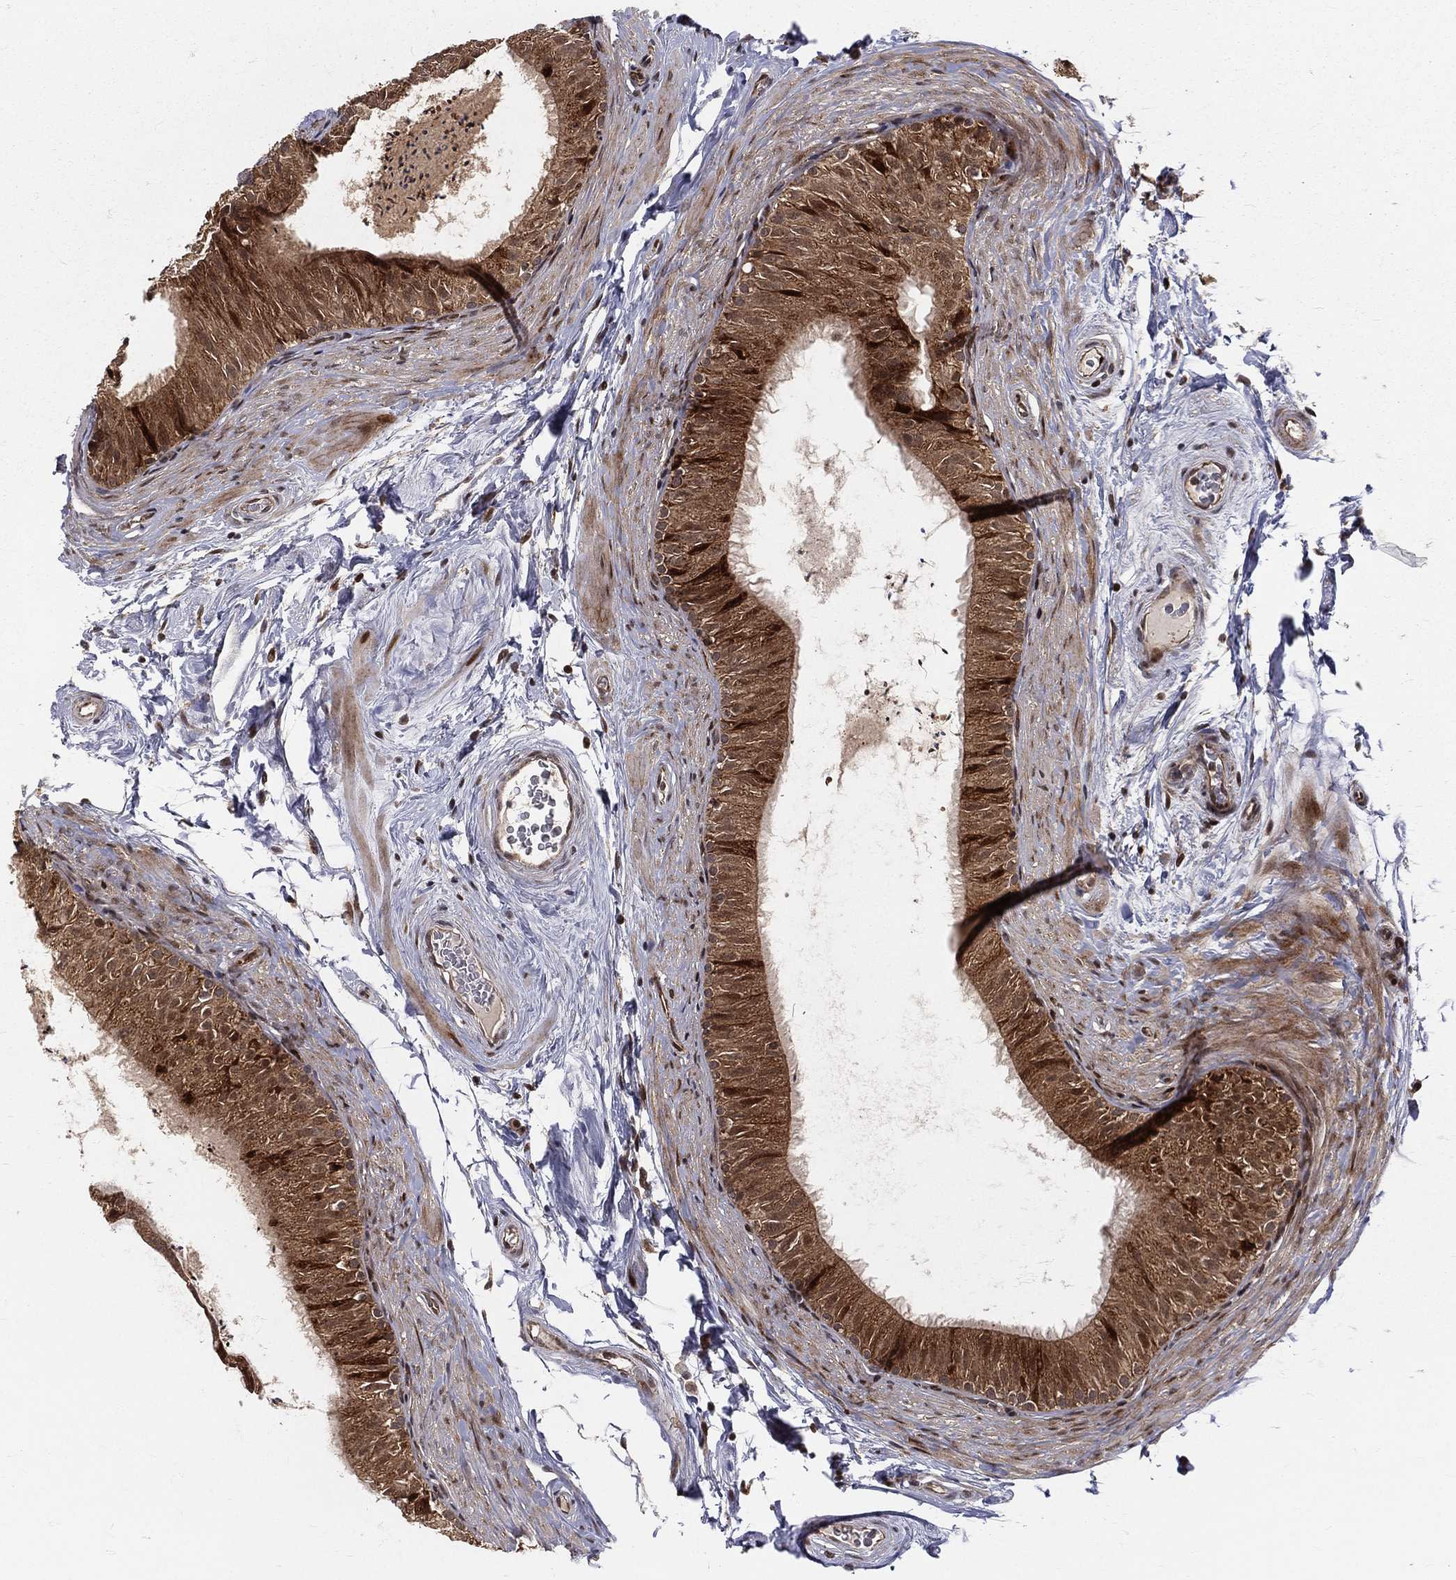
{"staining": {"intensity": "moderate", "quantity": ">75%", "location": "cytoplasmic/membranous"}, "tissue": "epididymis", "cell_type": "Glandular cells", "image_type": "normal", "snomed": [{"axis": "morphology", "description": "Normal tissue, NOS"}, {"axis": "topography", "description": "Epididymis"}], "caption": "This micrograph shows benign epididymis stained with immunohistochemistry (IHC) to label a protein in brown. The cytoplasmic/membranous of glandular cells show moderate positivity for the protein. Nuclei are counter-stained blue.", "gene": "MDM2", "patient": {"sex": "male", "age": 34}}